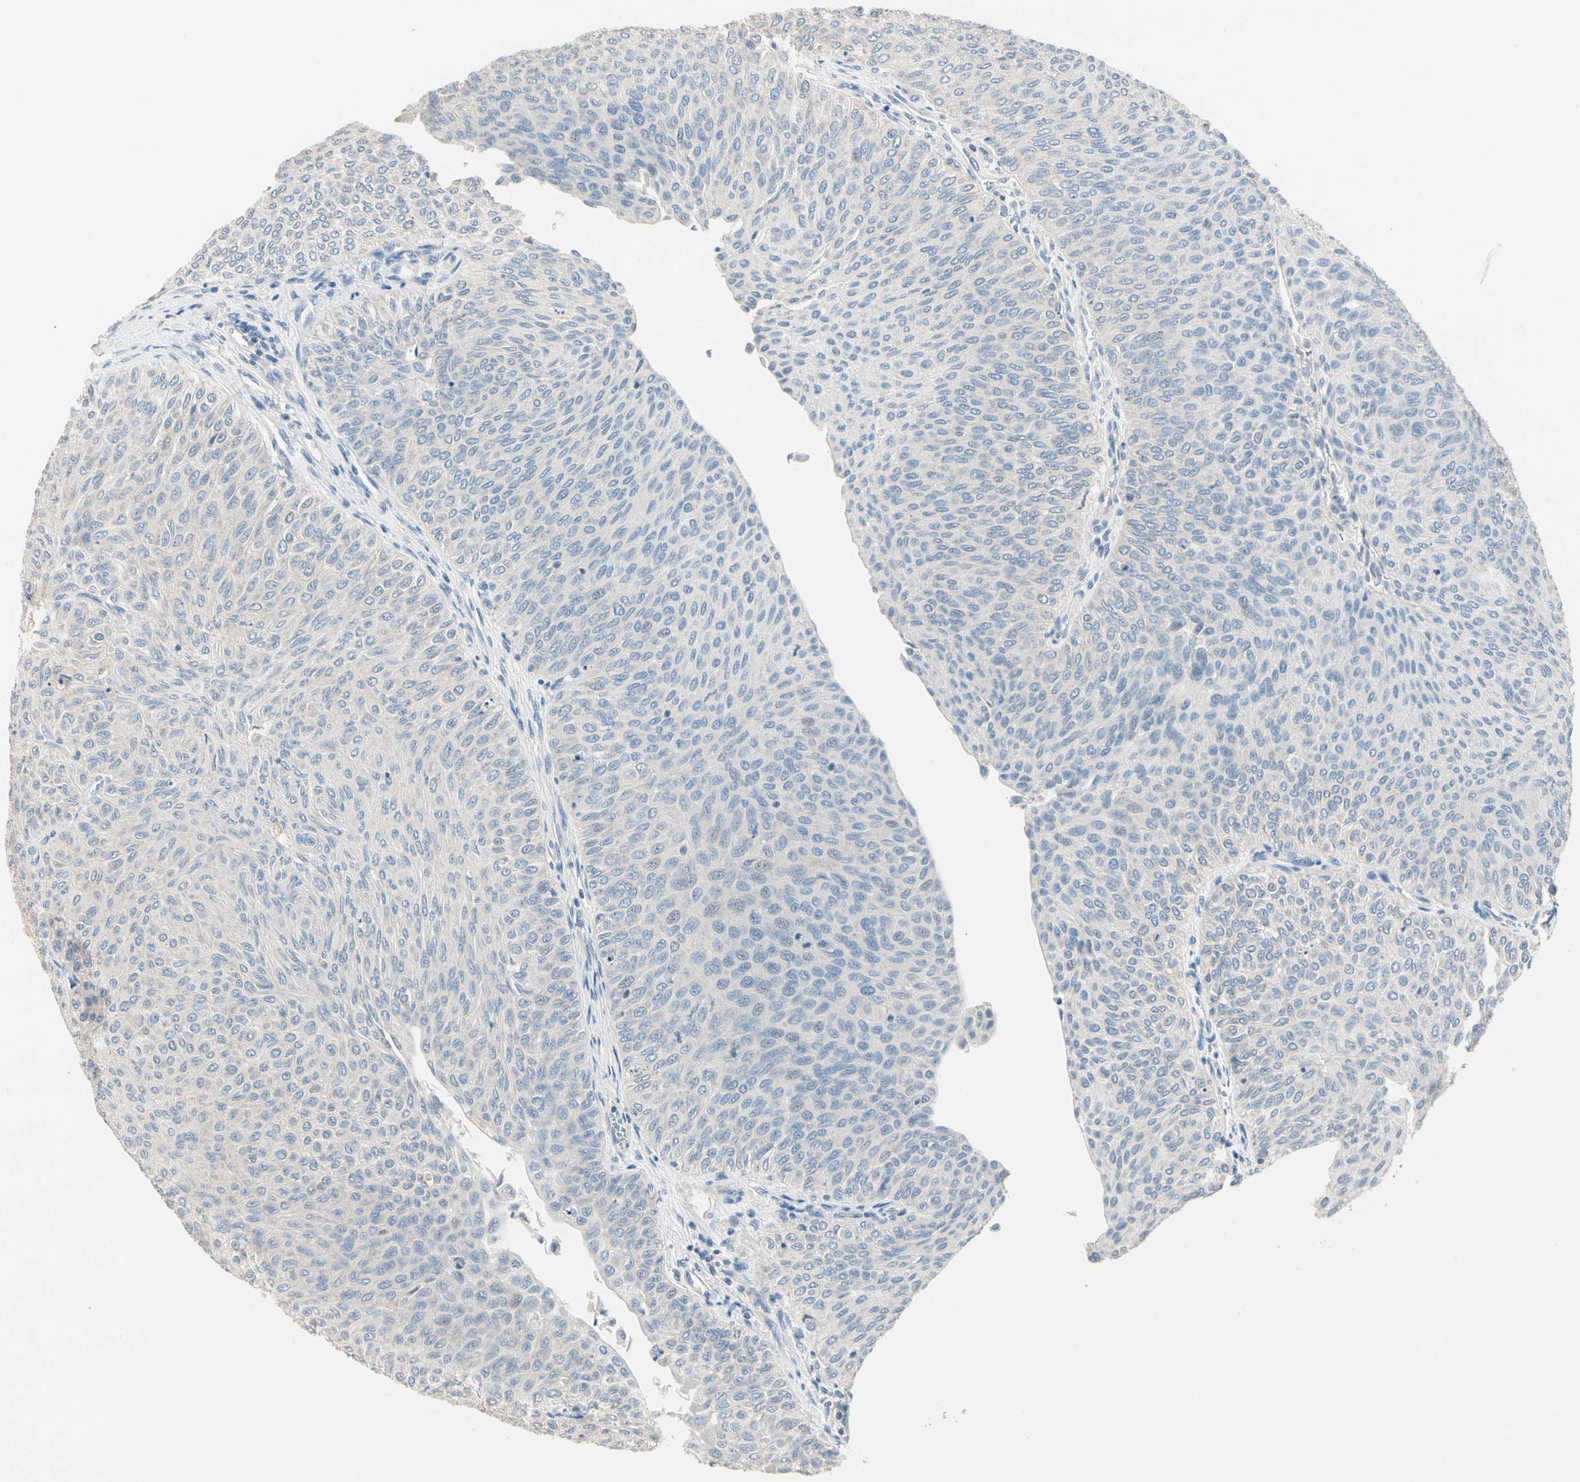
{"staining": {"intensity": "negative", "quantity": "none", "location": "none"}, "tissue": "urothelial cancer", "cell_type": "Tumor cells", "image_type": "cancer", "snomed": [{"axis": "morphology", "description": "Urothelial carcinoma, Low grade"}, {"axis": "topography", "description": "Urinary bladder"}], "caption": "Micrograph shows no protein staining in tumor cells of urothelial carcinoma (low-grade) tissue. Brightfield microscopy of IHC stained with DAB (3,3'-diaminobenzidine) (brown) and hematoxylin (blue), captured at high magnification.", "gene": "GPR153", "patient": {"sex": "male", "age": 78}}